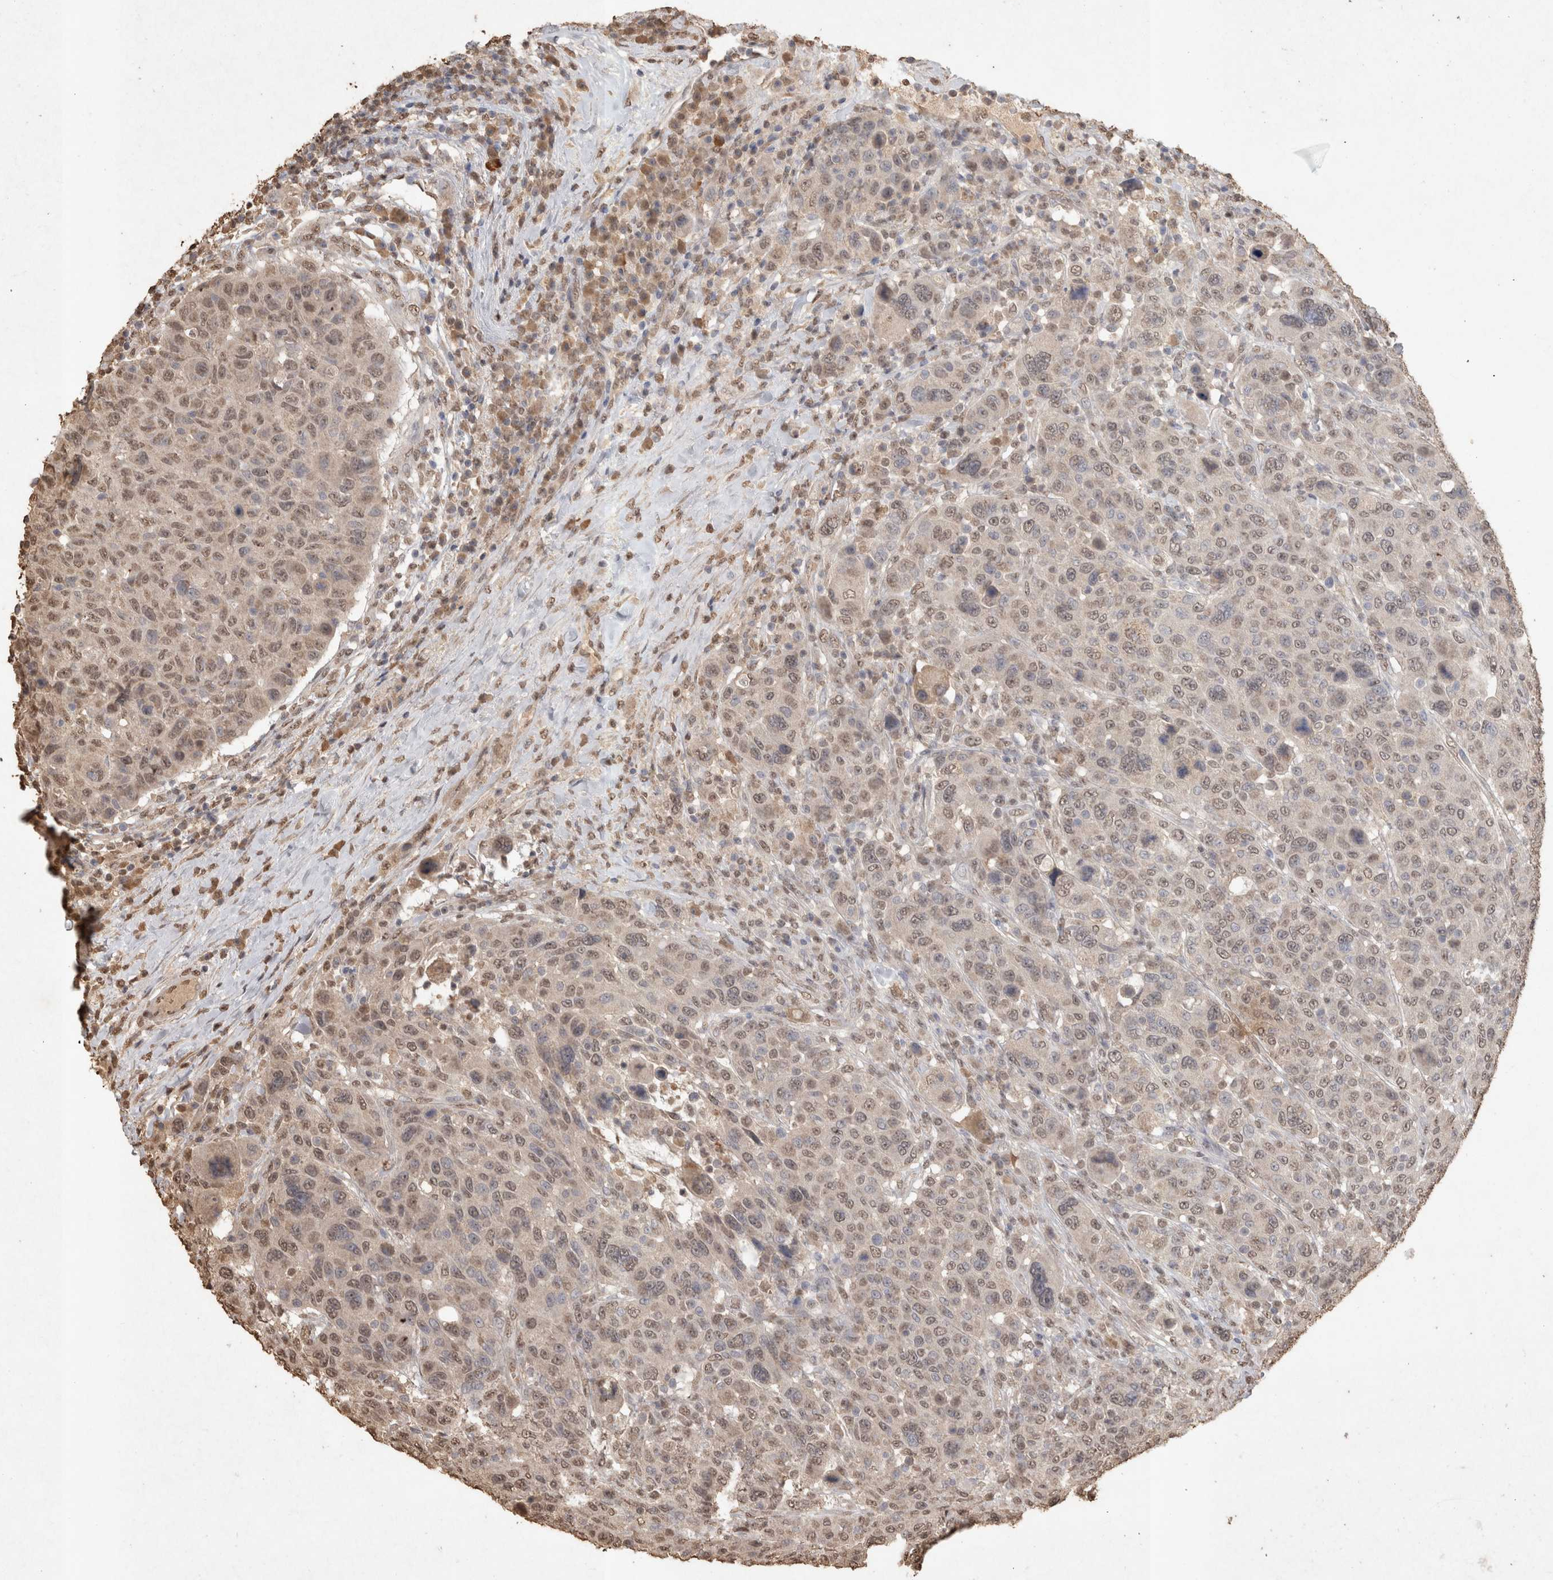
{"staining": {"intensity": "weak", "quantity": ">75%", "location": "nuclear"}, "tissue": "breast cancer", "cell_type": "Tumor cells", "image_type": "cancer", "snomed": [{"axis": "morphology", "description": "Duct carcinoma"}, {"axis": "topography", "description": "Breast"}], "caption": "Immunohistochemical staining of human infiltrating ductal carcinoma (breast) reveals low levels of weak nuclear protein staining in approximately >75% of tumor cells.", "gene": "MLX", "patient": {"sex": "female", "age": 37}}